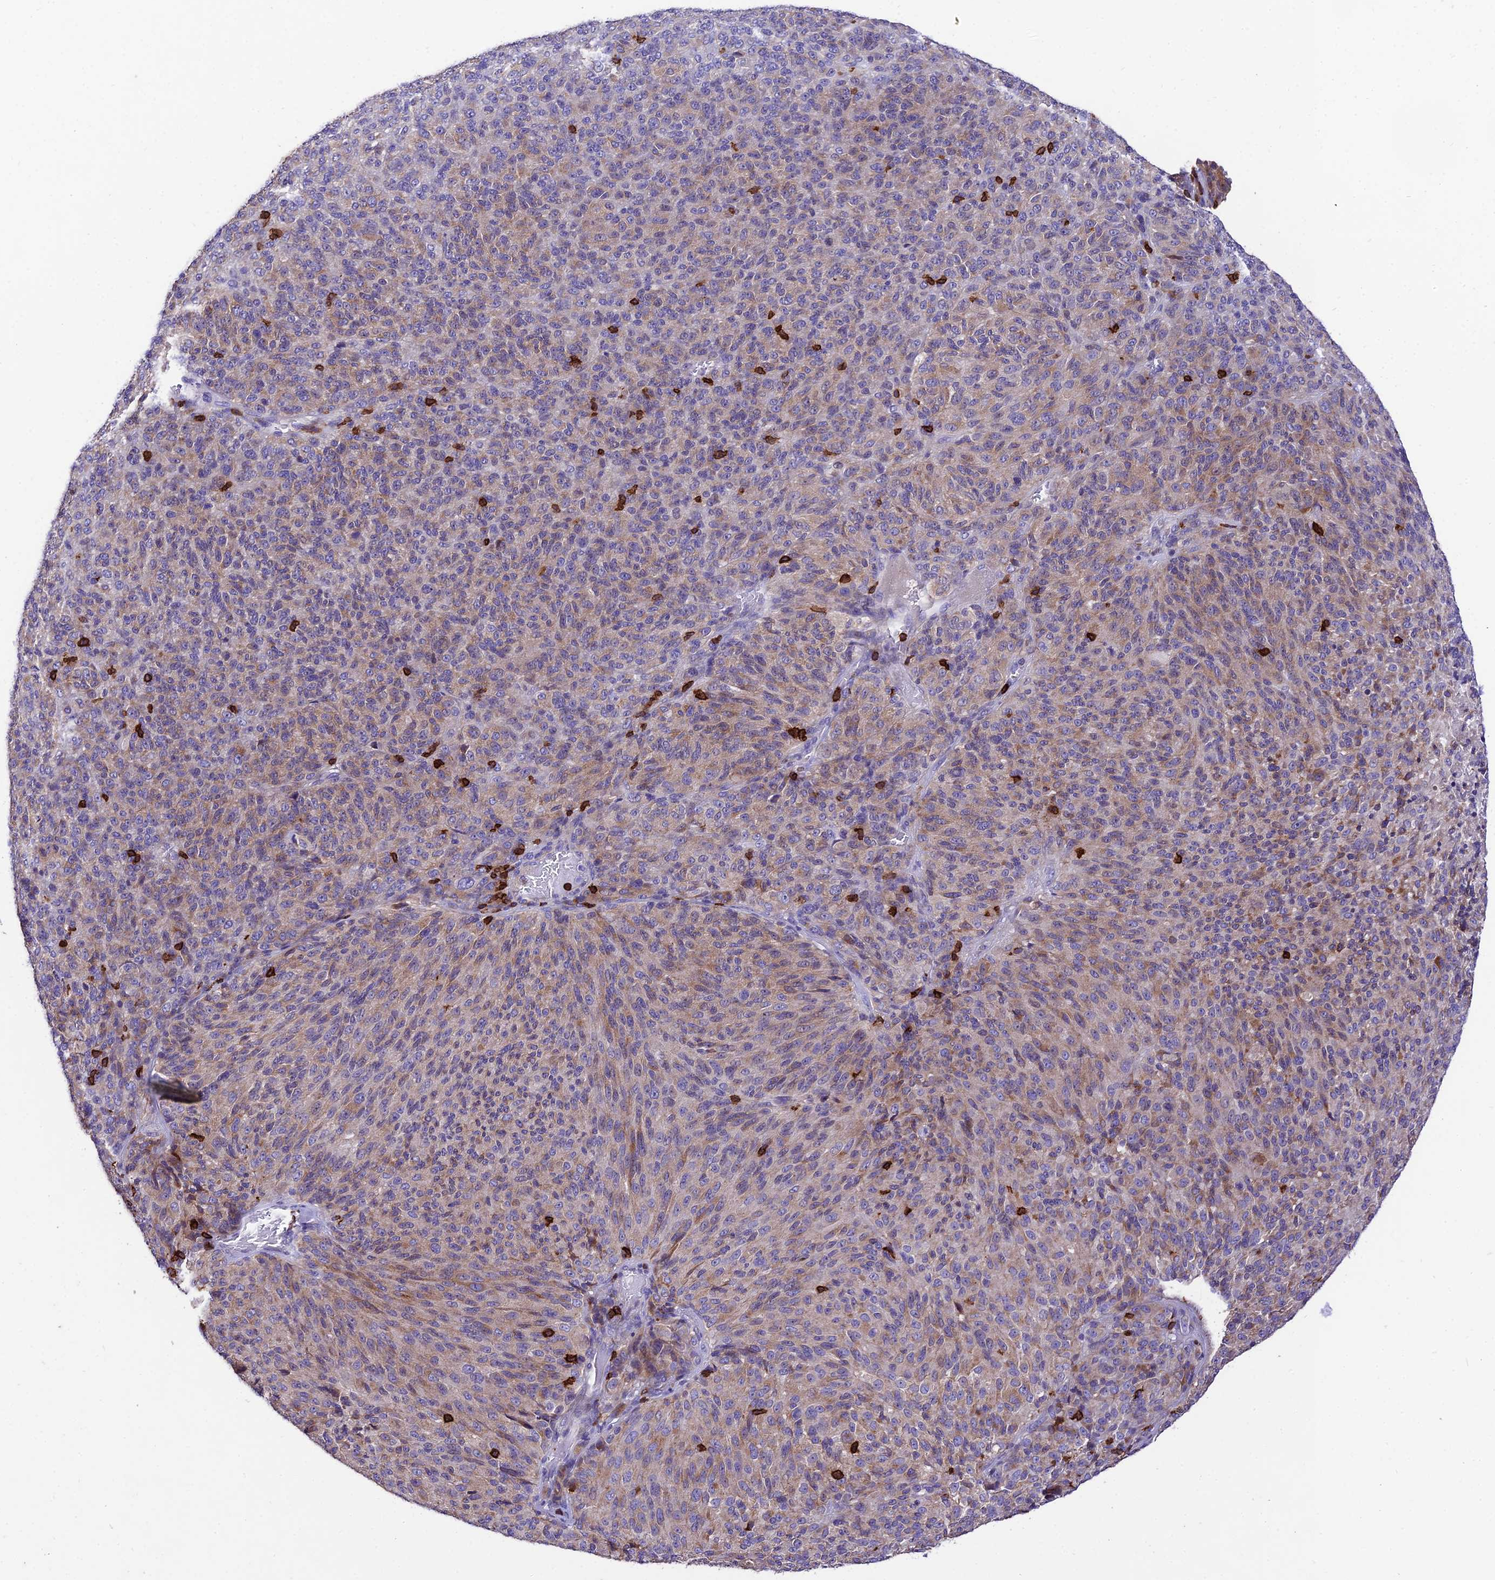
{"staining": {"intensity": "weak", "quantity": "25%-75%", "location": "cytoplasmic/membranous"}, "tissue": "melanoma", "cell_type": "Tumor cells", "image_type": "cancer", "snomed": [{"axis": "morphology", "description": "Malignant melanoma, Metastatic site"}, {"axis": "topography", "description": "Brain"}], "caption": "Immunohistochemistry (DAB (3,3'-diaminobenzidine)) staining of human malignant melanoma (metastatic site) shows weak cytoplasmic/membranous protein staining in about 25%-75% of tumor cells.", "gene": "PTPRCAP", "patient": {"sex": "female", "age": 56}}